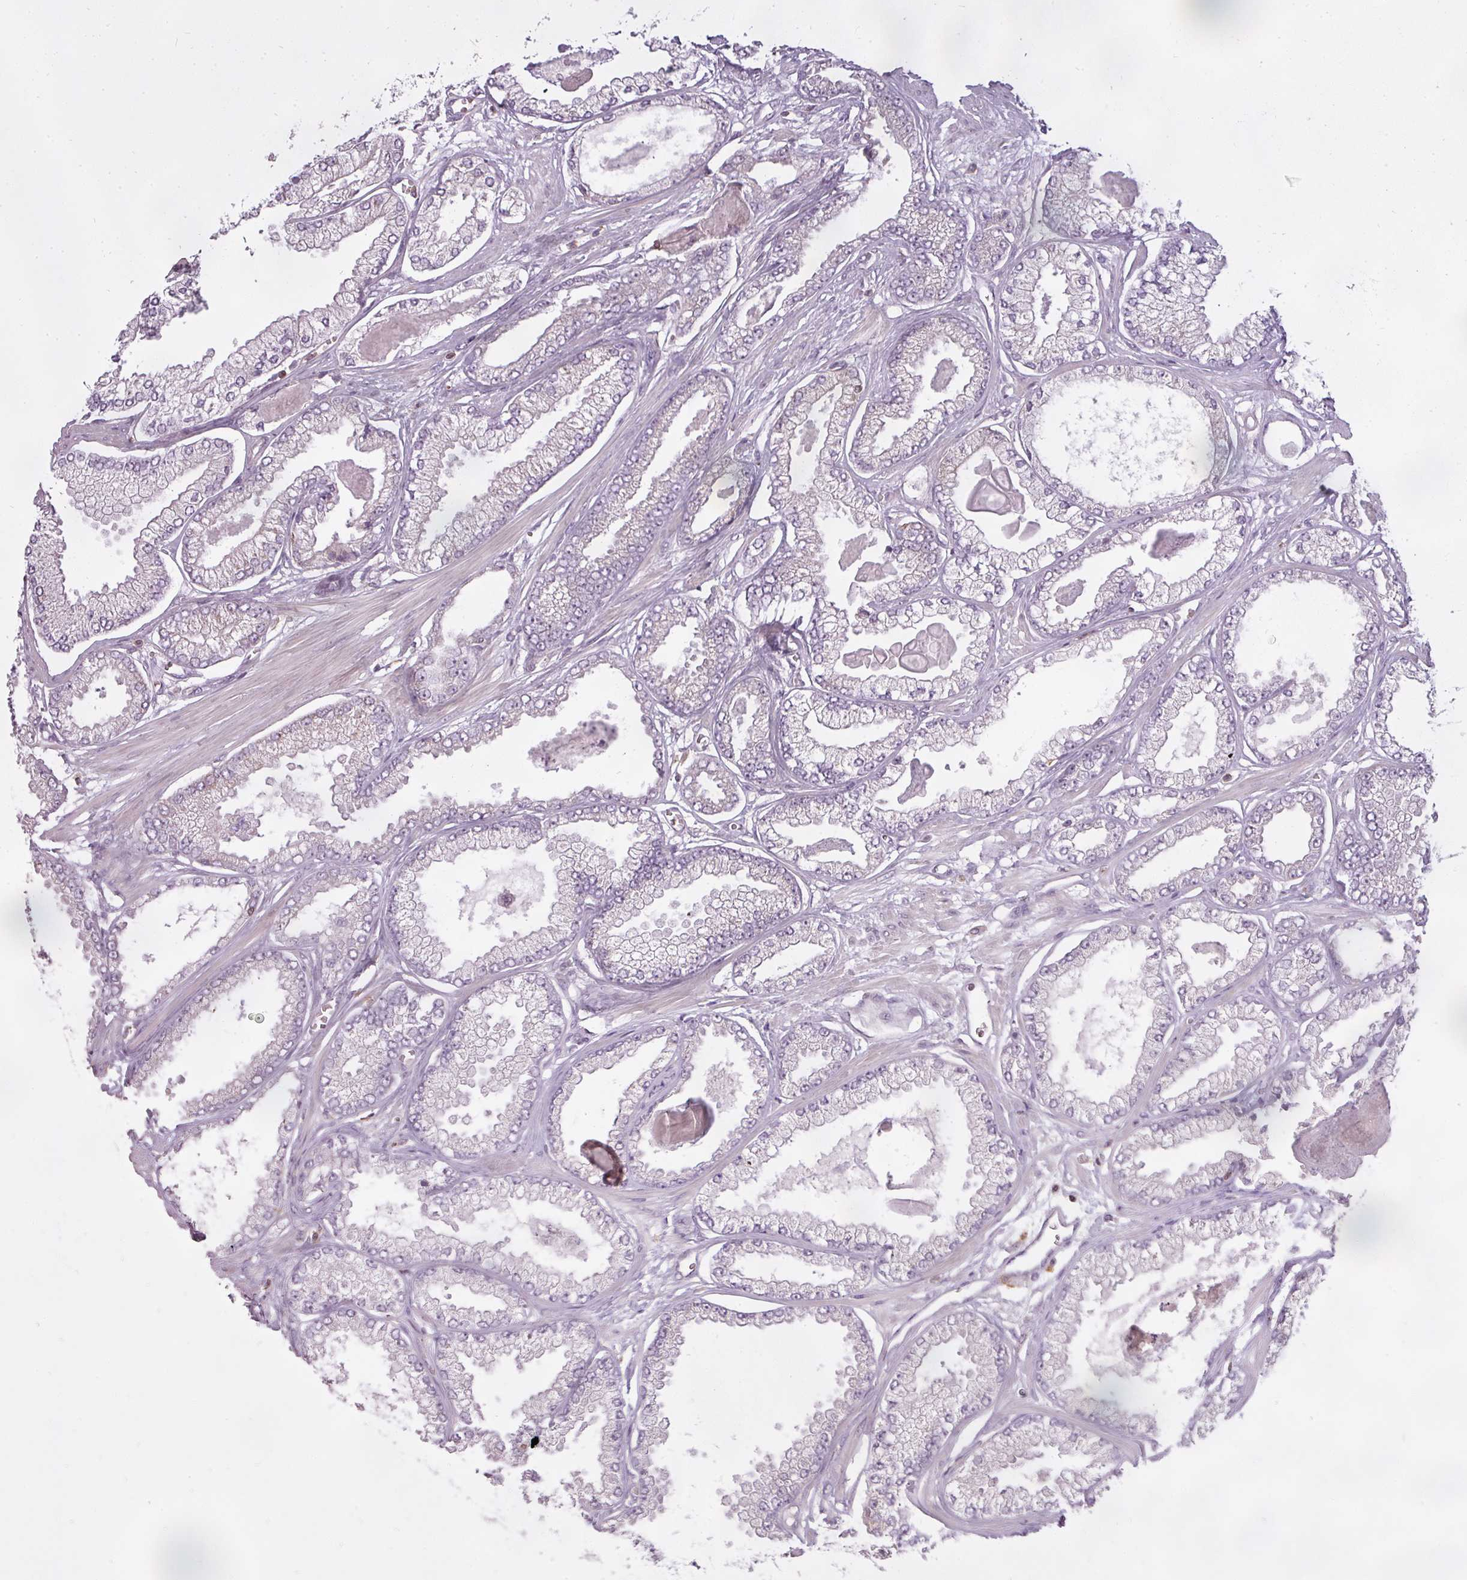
{"staining": {"intensity": "negative", "quantity": "none", "location": "none"}, "tissue": "prostate cancer", "cell_type": "Tumor cells", "image_type": "cancer", "snomed": [{"axis": "morphology", "description": "Adenocarcinoma, Low grade"}, {"axis": "topography", "description": "Prostate"}], "caption": "An image of adenocarcinoma (low-grade) (prostate) stained for a protein demonstrates no brown staining in tumor cells.", "gene": "STK4", "patient": {"sex": "male", "age": 64}}